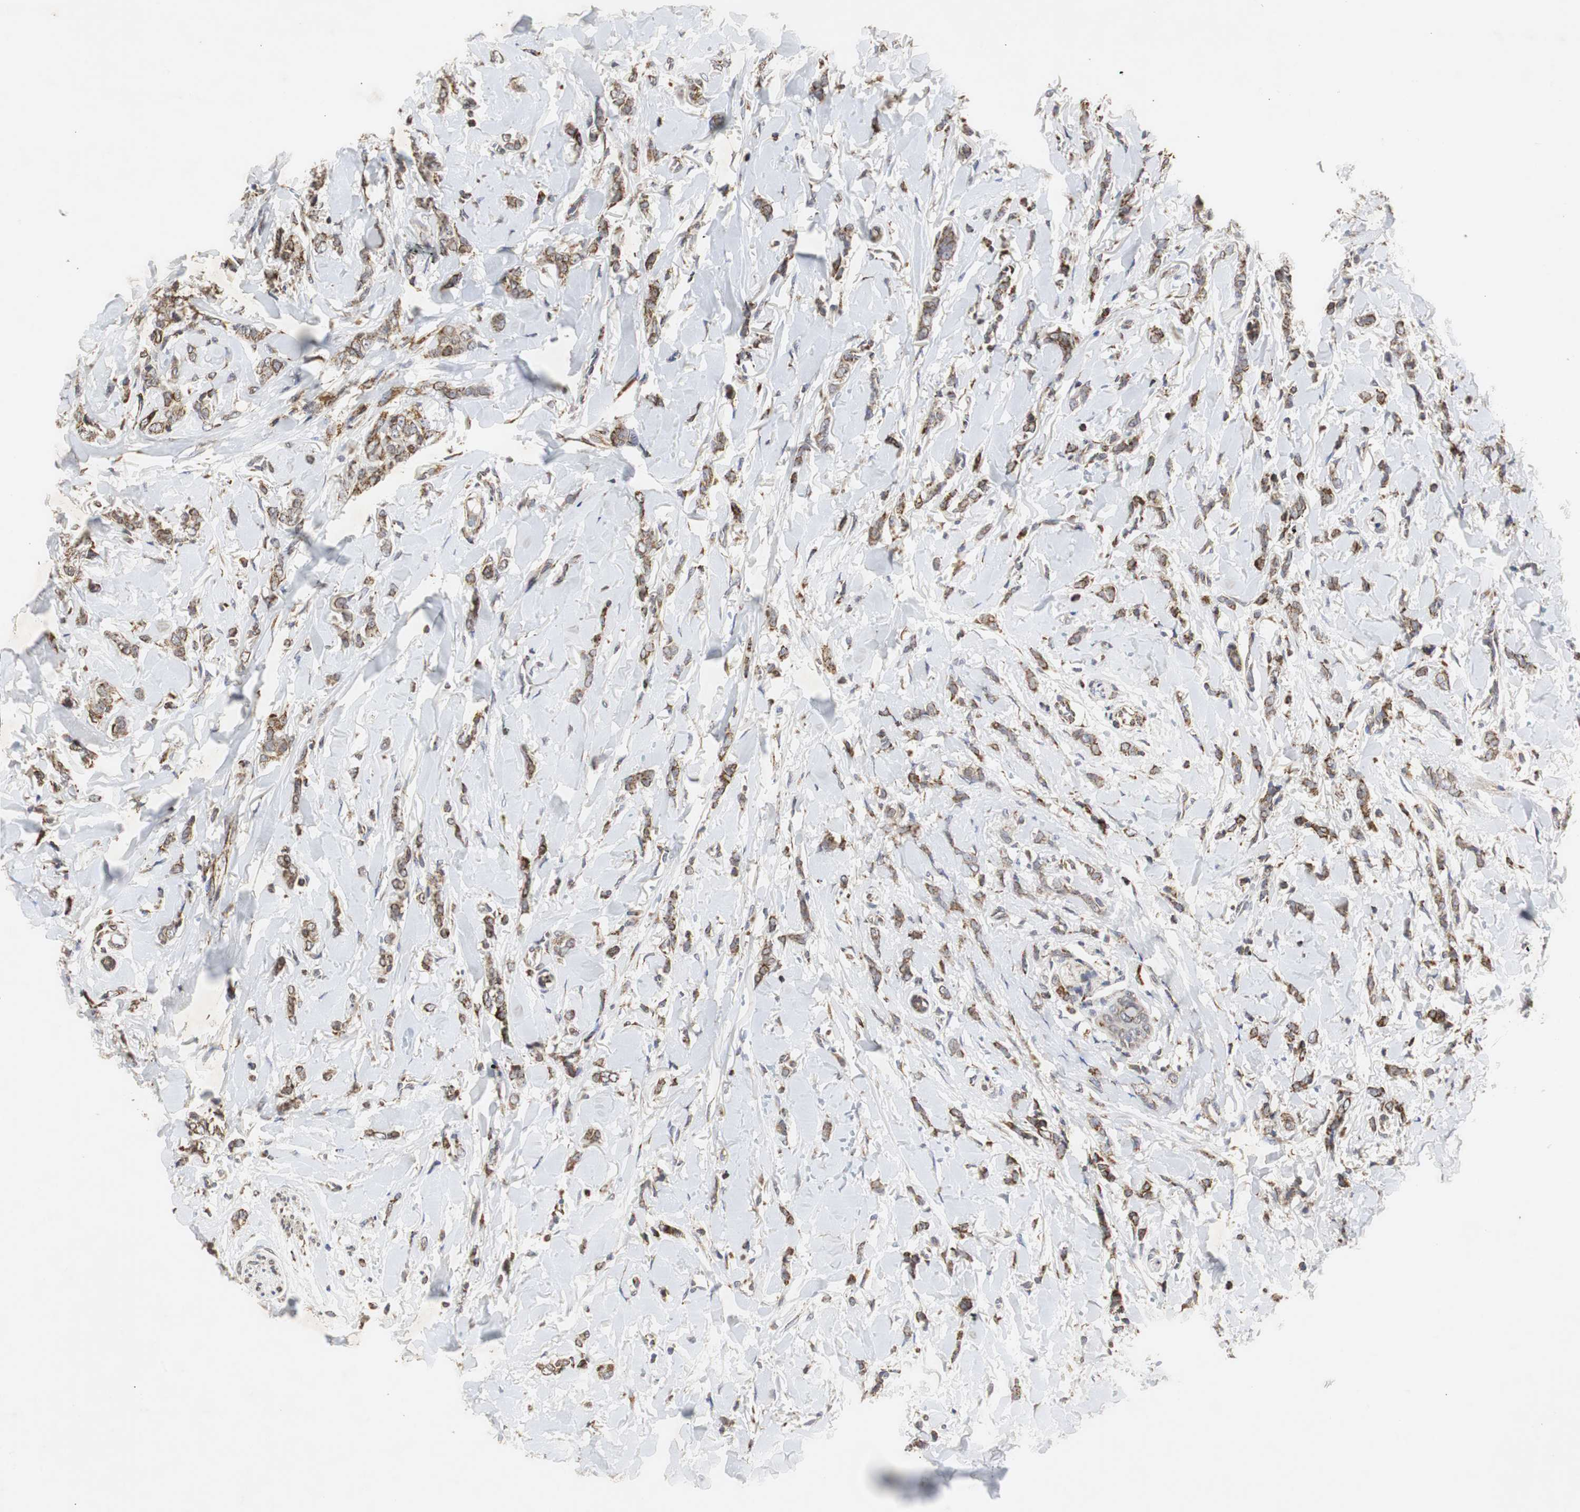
{"staining": {"intensity": "strong", "quantity": ">75%", "location": "cytoplasmic/membranous"}, "tissue": "breast cancer", "cell_type": "Tumor cells", "image_type": "cancer", "snomed": [{"axis": "morphology", "description": "Lobular carcinoma"}, {"axis": "topography", "description": "Skin"}, {"axis": "topography", "description": "Breast"}], "caption": "A high-resolution micrograph shows IHC staining of breast cancer, which demonstrates strong cytoplasmic/membranous expression in about >75% of tumor cells.", "gene": "HSD17B10", "patient": {"sex": "female", "age": 46}}